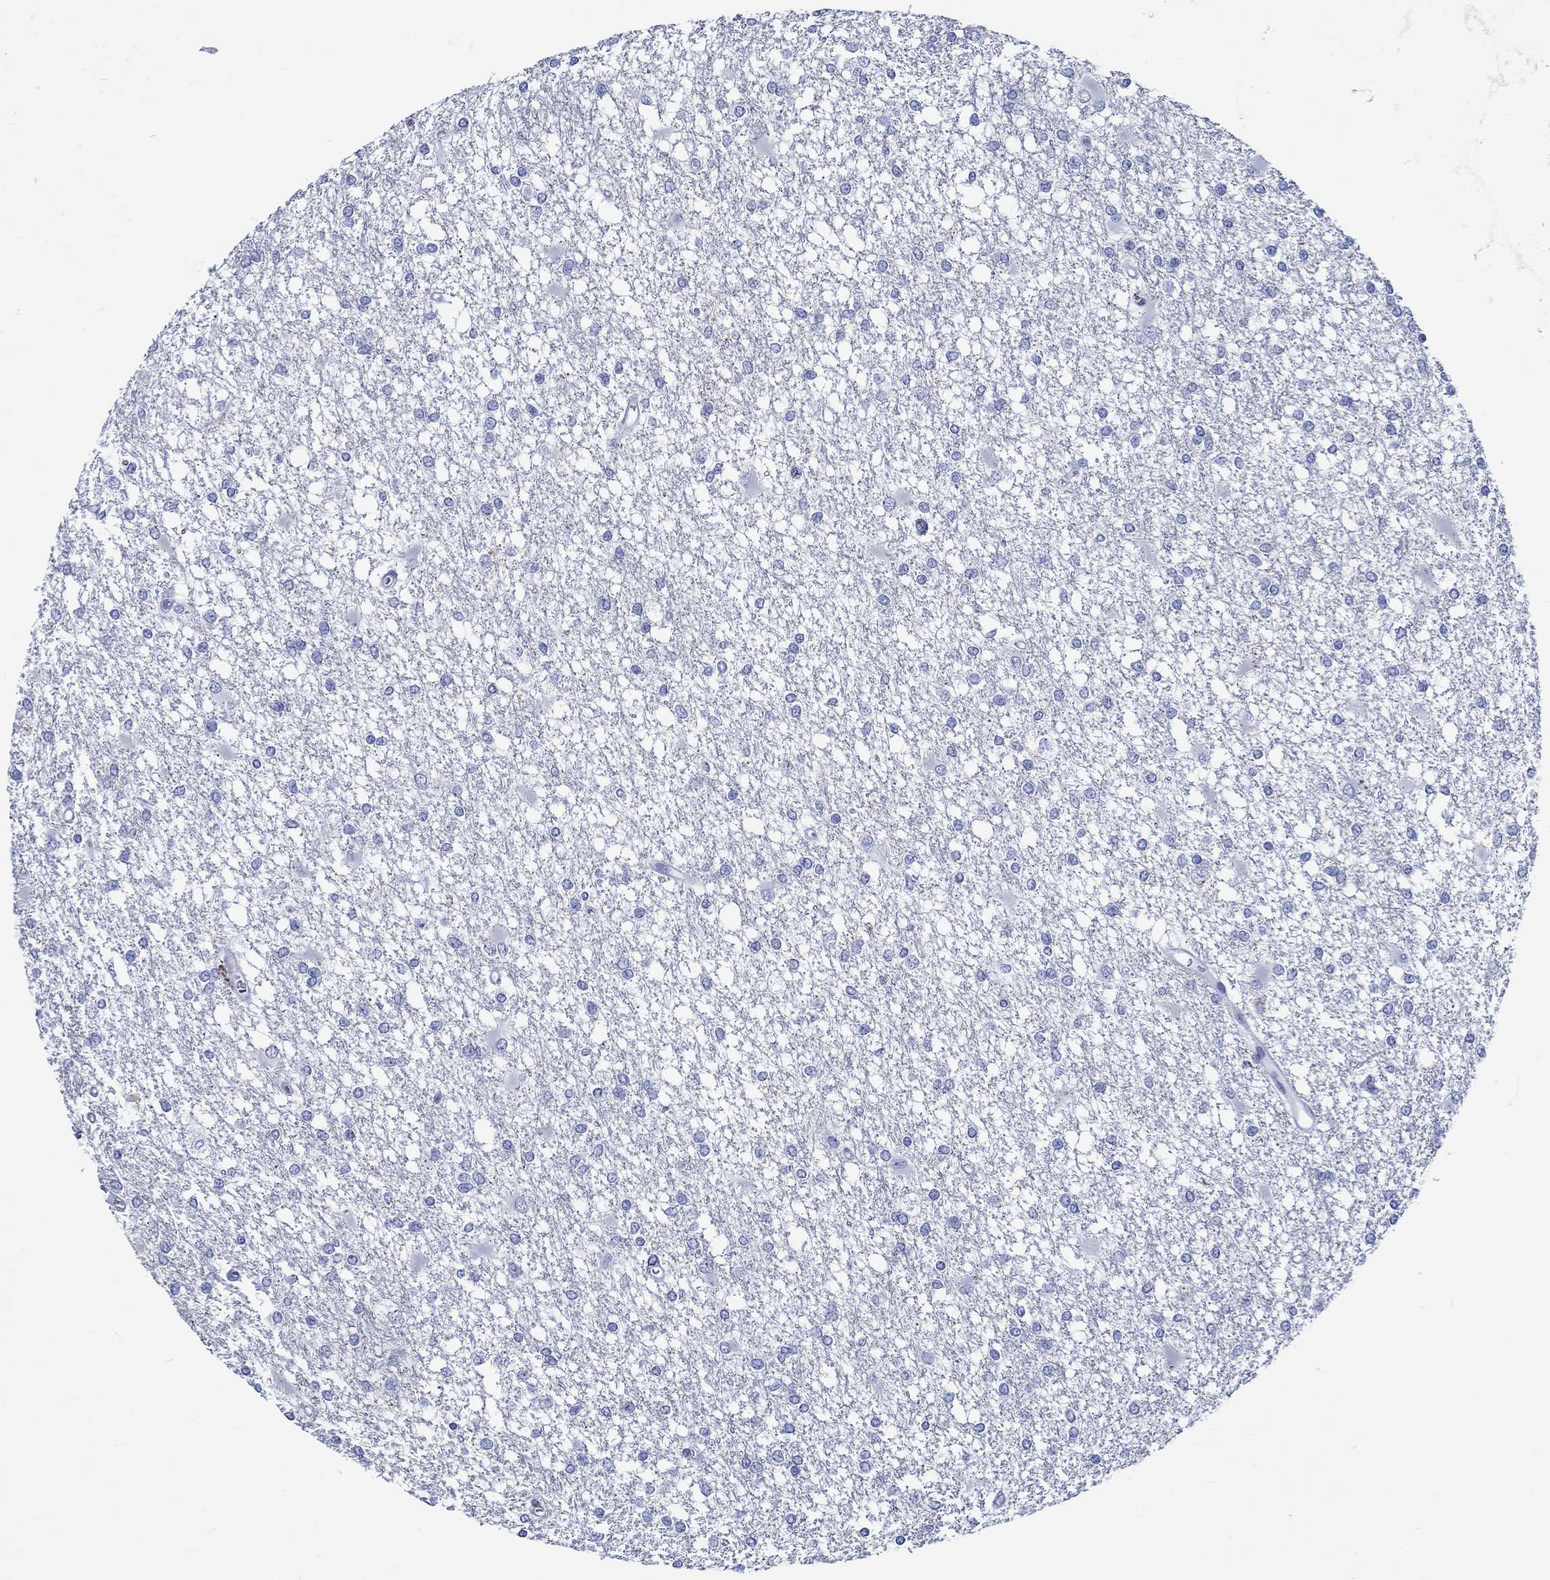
{"staining": {"intensity": "negative", "quantity": "none", "location": "none"}, "tissue": "glioma", "cell_type": "Tumor cells", "image_type": "cancer", "snomed": [{"axis": "morphology", "description": "Glioma, malignant, High grade"}, {"axis": "topography", "description": "Cerebral cortex"}], "caption": "Histopathology image shows no significant protein expression in tumor cells of glioma.", "gene": "PTPRN2", "patient": {"sex": "male", "age": 79}}